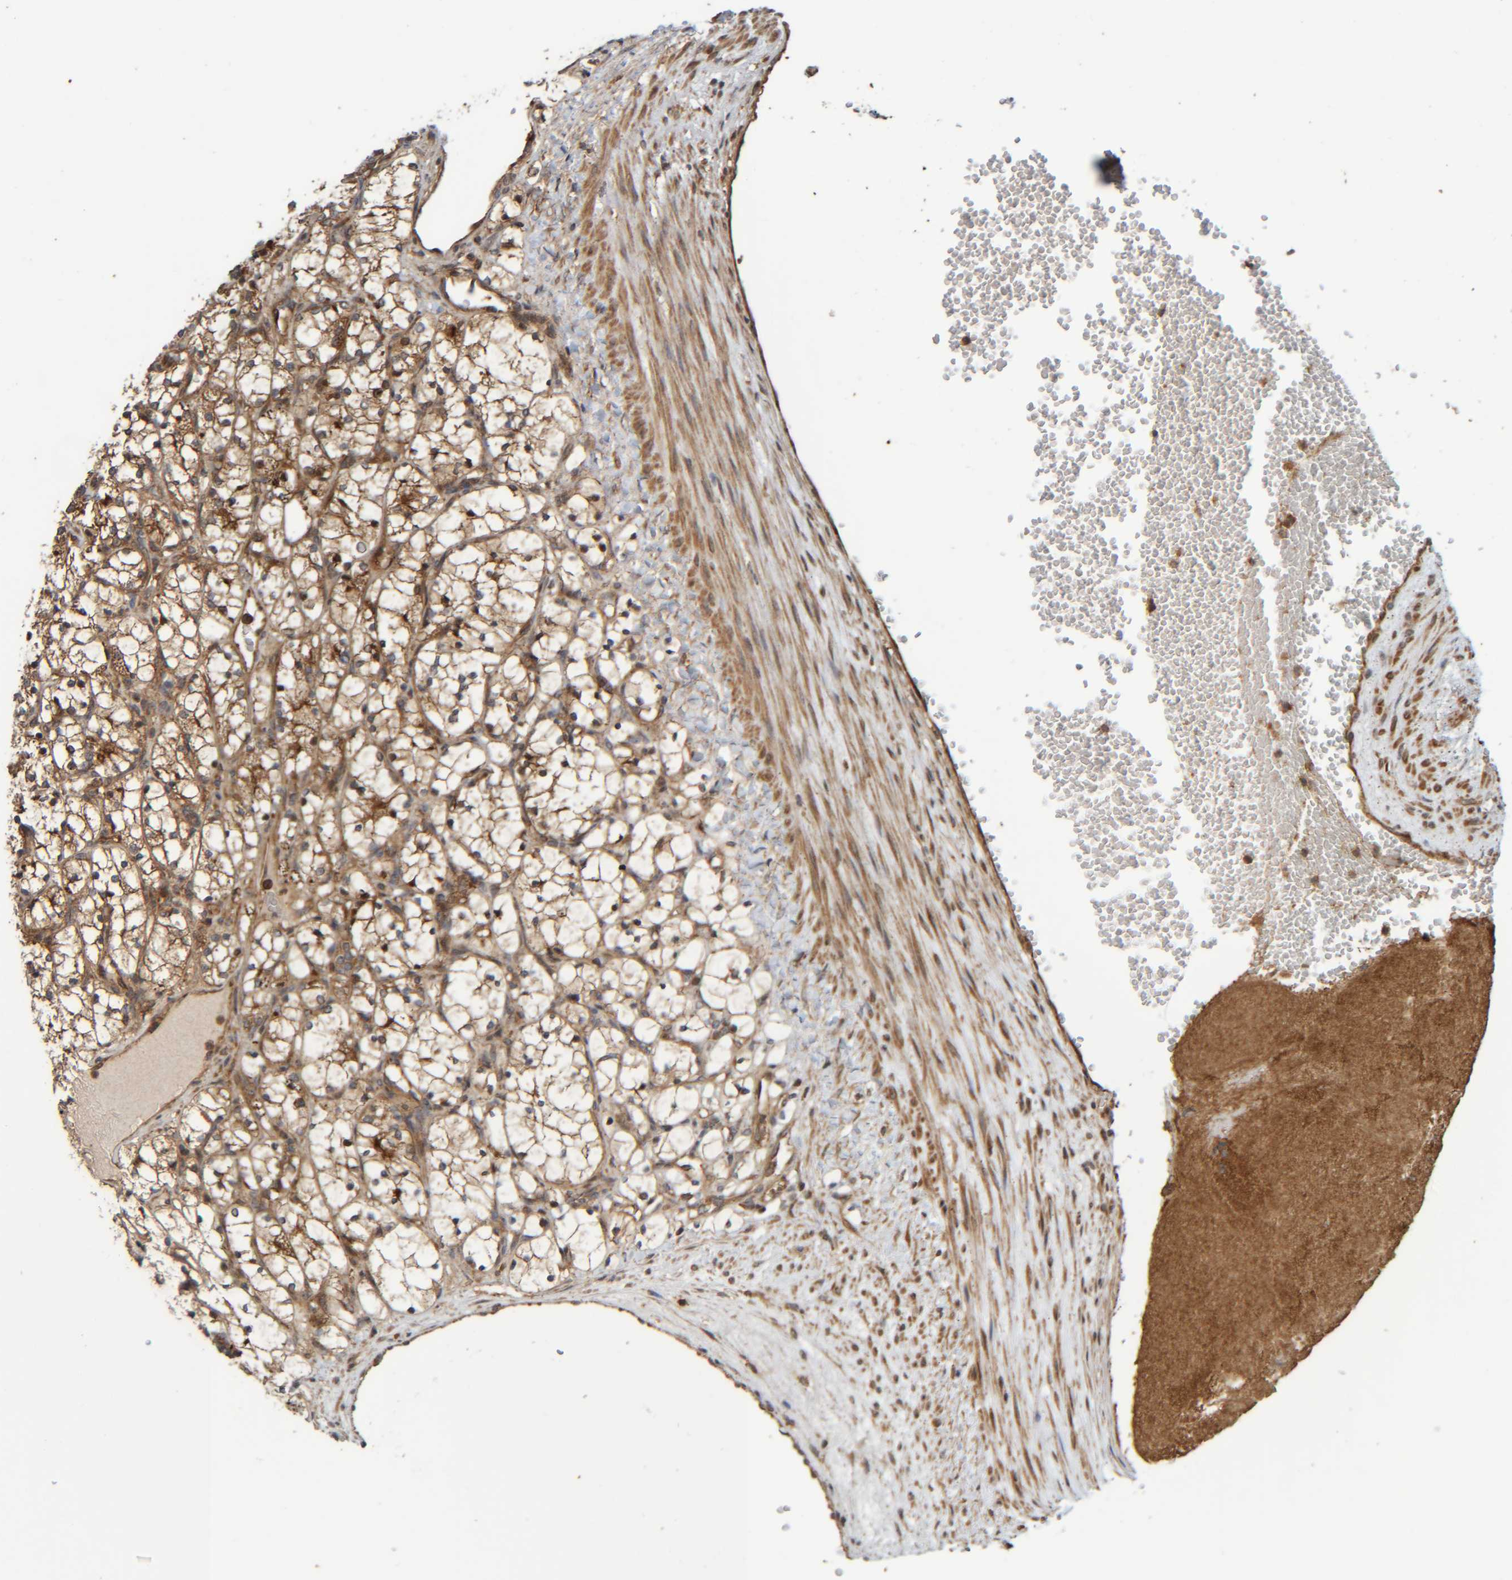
{"staining": {"intensity": "moderate", "quantity": ">75%", "location": "cytoplasmic/membranous"}, "tissue": "renal cancer", "cell_type": "Tumor cells", "image_type": "cancer", "snomed": [{"axis": "morphology", "description": "Adenocarcinoma, NOS"}, {"axis": "topography", "description": "Kidney"}], "caption": "Immunohistochemistry histopathology image of renal adenocarcinoma stained for a protein (brown), which shows medium levels of moderate cytoplasmic/membranous staining in about >75% of tumor cells.", "gene": "CCDC57", "patient": {"sex": "female", "age": 69}}